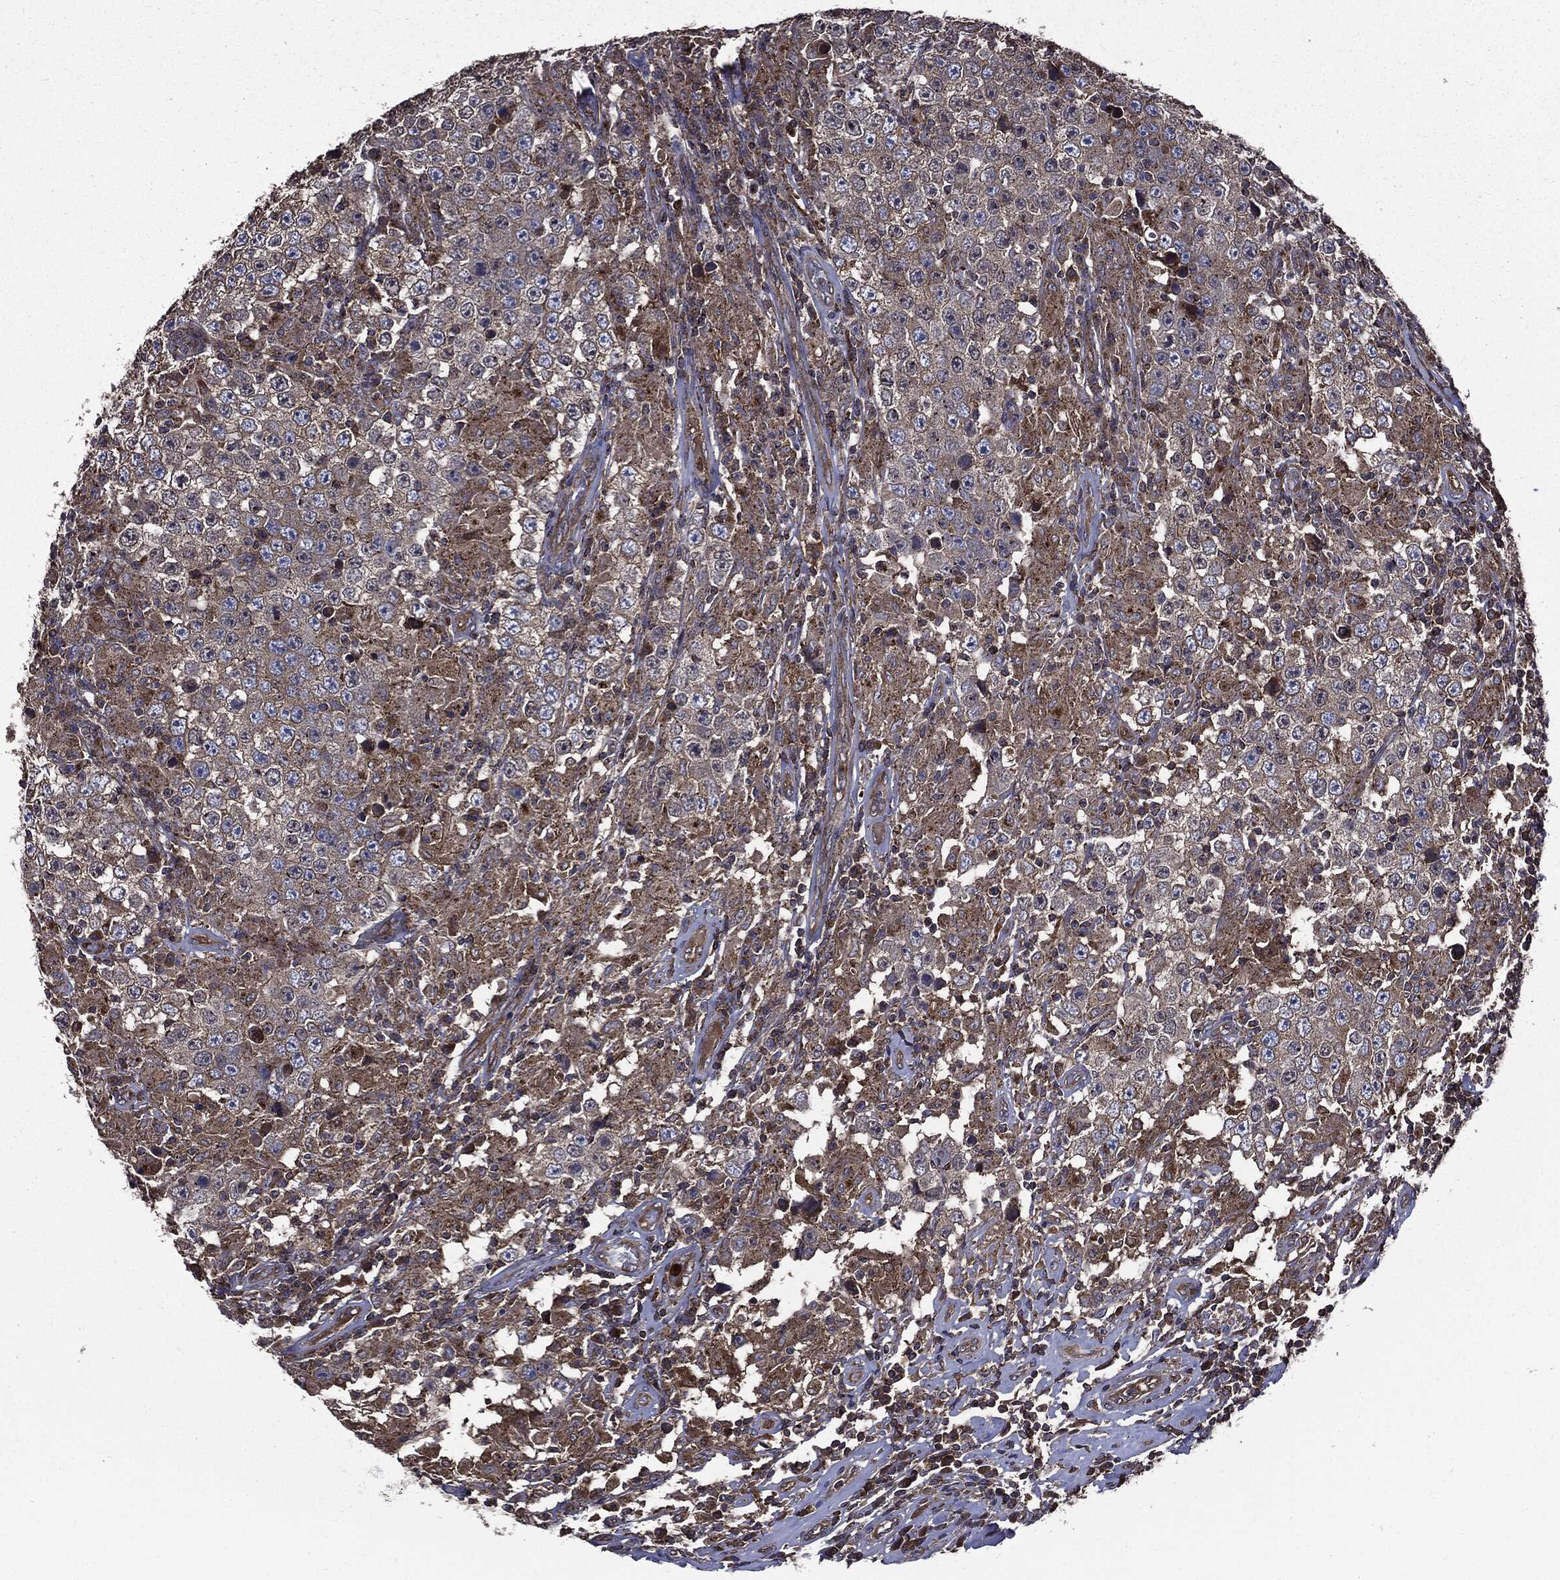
{"staining": {"intensity": "moderate", "quantity": "25%-75%", "location": "cytoplasmic/membranous"}, "tissue": "testis cancer", "cell_type": "Tumor cells", "image_type": "cancer", "snomed": [{"axis": "morphology", "description": "Seminoma, NOS"}, {"axis": "morphology", "description": "Carcinoma, Embryonal, NOS"}, {"axis": "topography", "description": "Testis"}], "caption": "Protein analysis of testis cancer (seminoma) tissue displays moderate cytoplasmic/membranous staining in about 25%-75% of tumor cells.", "gene": "PDCD6IP", "patient": {"sex": "male", "age": 41}}